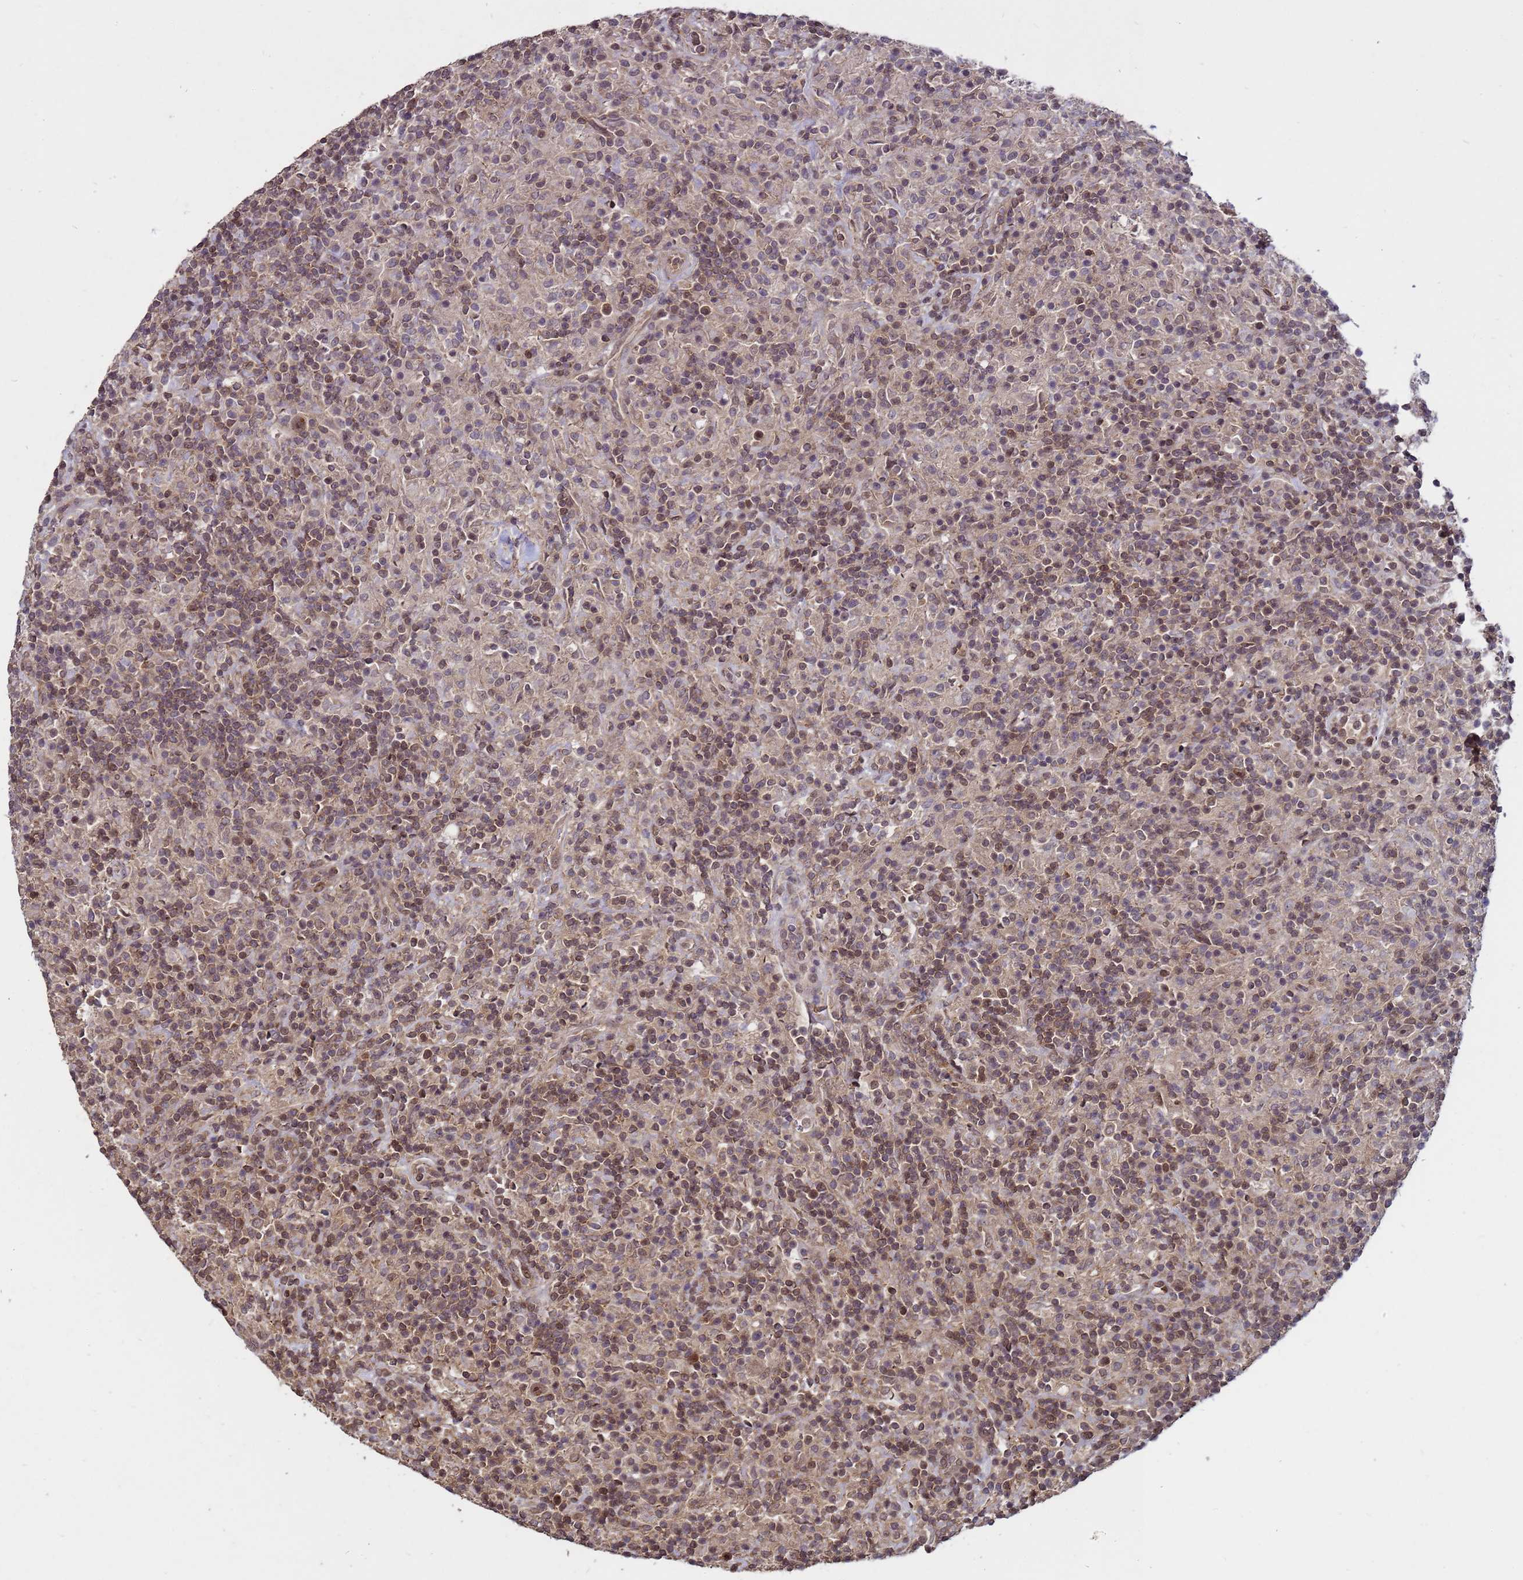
{"staining": {"intensity": "moderate", "quantity": ">75%", "location": "nuclear"}, "tissue": "lymphoma", "cell_type": "Tumor cells", "image_type": "cancer", "snomed": [{"axis": "morphology", "description": "Hodgkin's disease, NOS"}, {"axis": "topography", "description": "Lymph node"}], "caption": "Immunohistochemistry image of human lymphoma stained for a protein (brown), which displays medium levels of moderate nuclear positivity in approximately >75% of tumor cells.", "gene": "CRBN", "patient": {"sex": "male", "age": 70}}